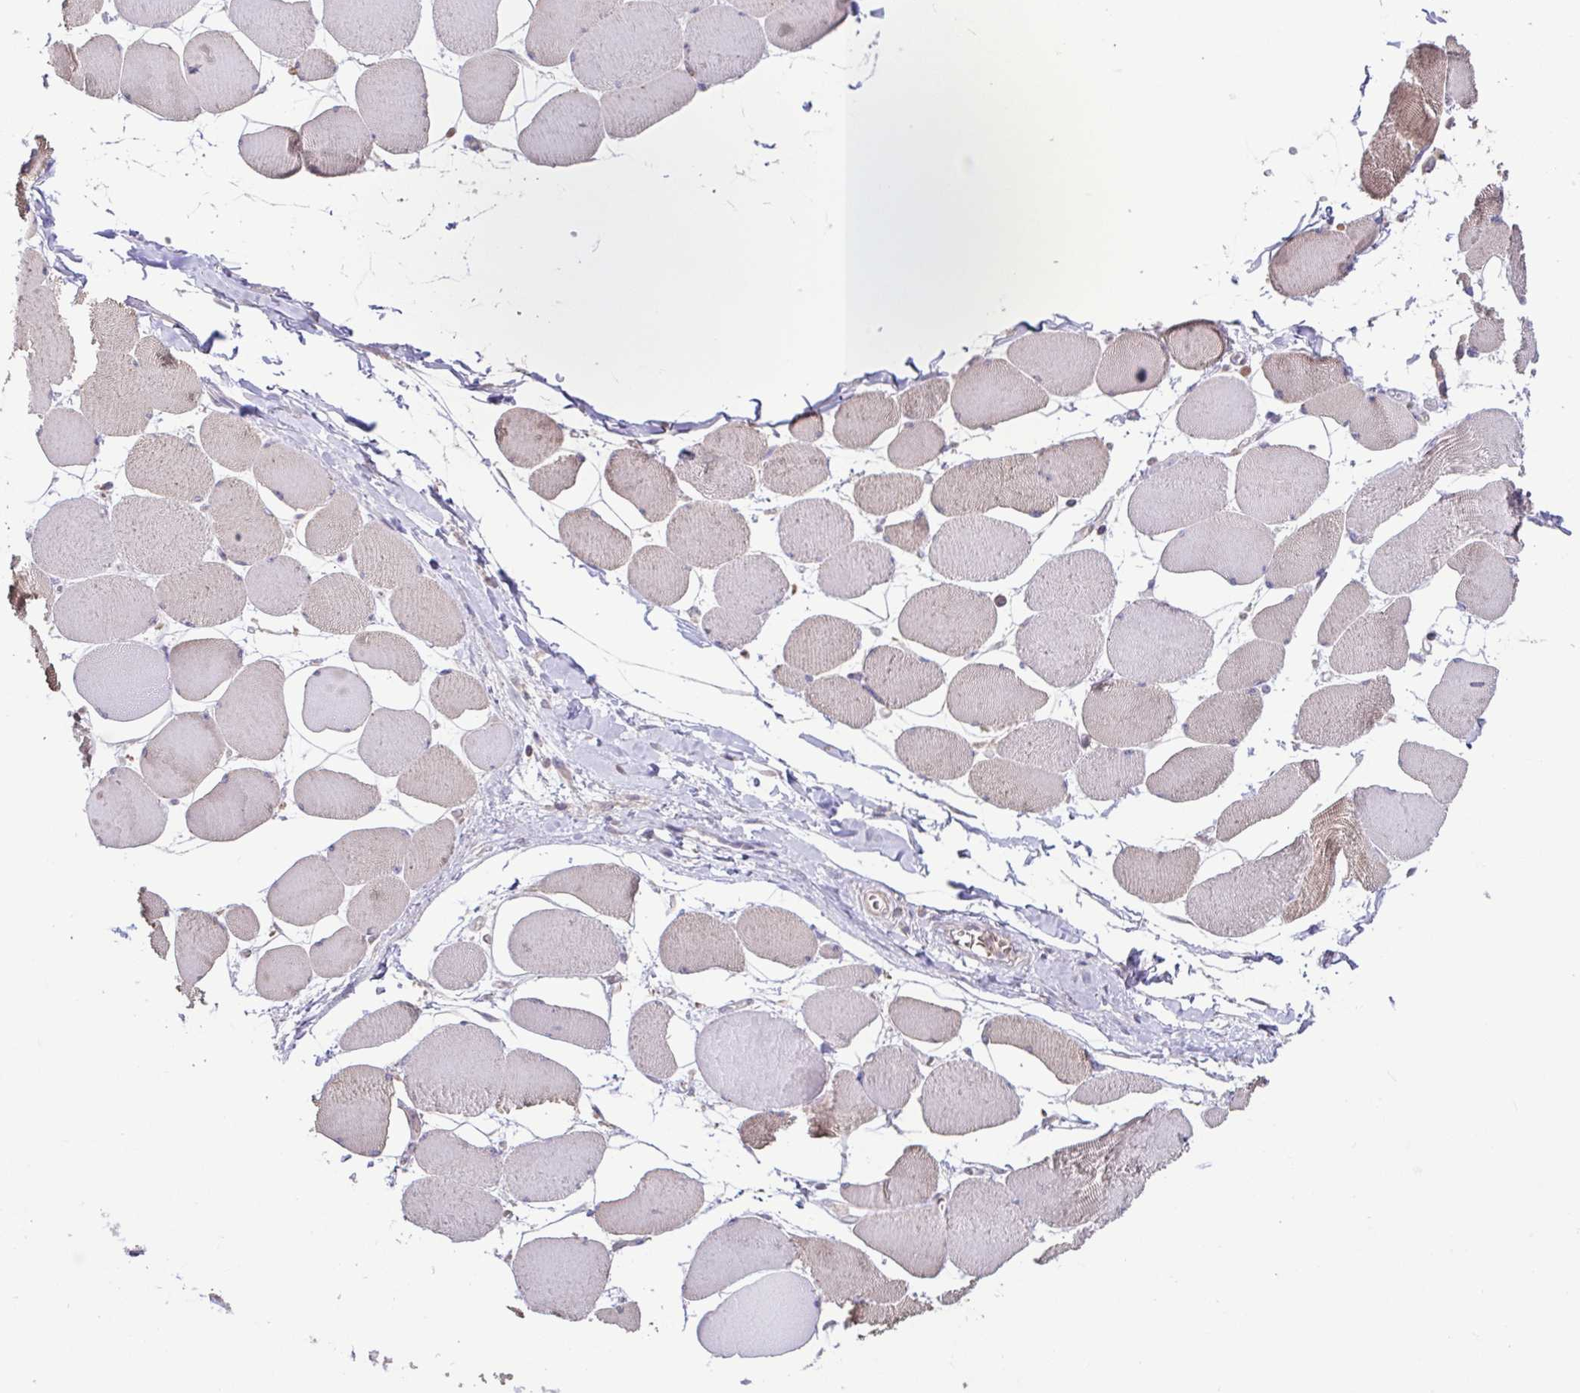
{"staining": {"intensity": "moderate", "quantity": "<25%", "location": "cytoplasmic/membranous"}, "tissue": "skeletal muscle", "cell_type": "Myocytes", "image_type": "normal", "snomed": [{"axis": "morphology", "description": "Normal tissue, NOS"}, {"axis": "topography", "description": "Skeletal muscle"}], "caption": "Immunohistochemical staining of benign human skeletal muscle demonstrates moderate cytoplasmic/membranous protein expression in about <25% of myocytes.", "gene": "ACTRT2", "patient": {"sex": "female", "age": 75}}